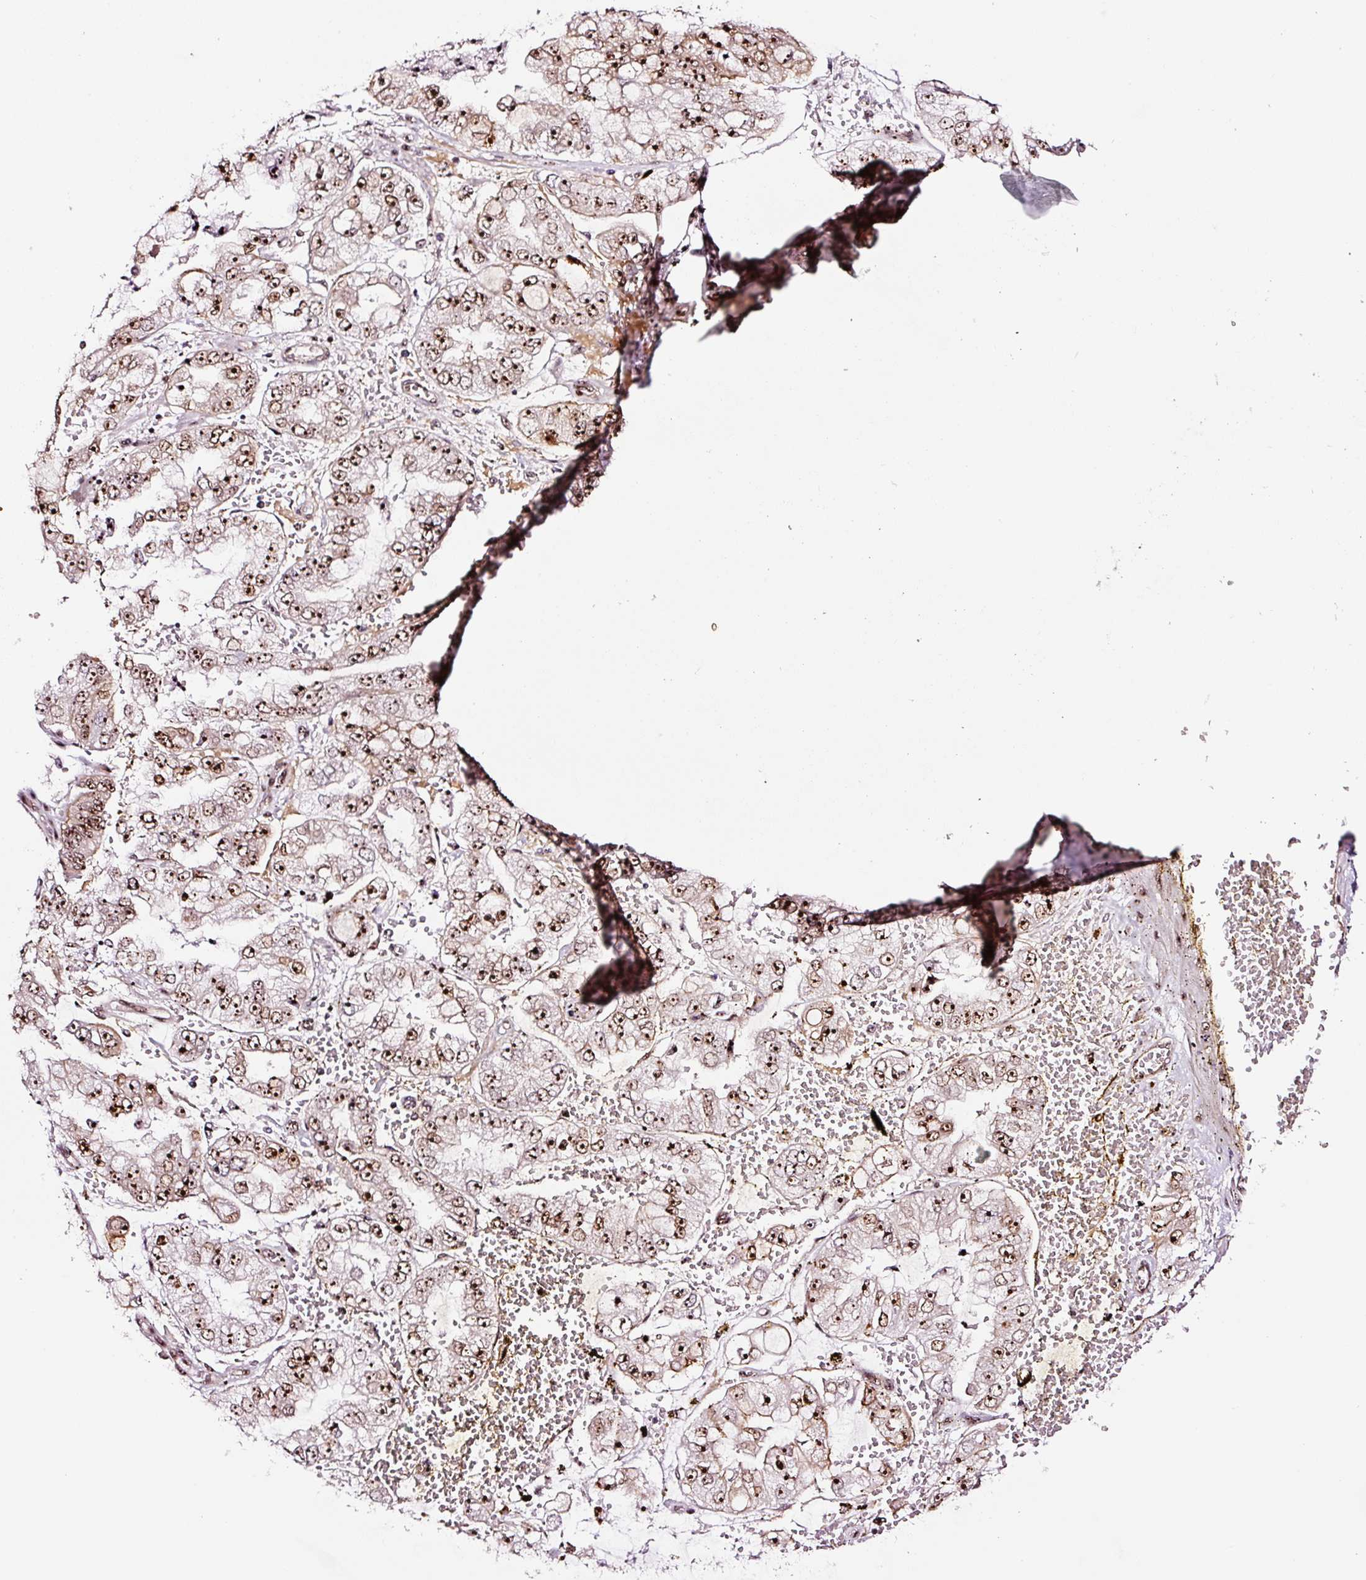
{"staining": {"intensity": "strong", "quantity": ">75%", "location": "nuclear"}, "tissue": "stomach cancer", "cell_type": "Tumor cells", "image_type": "cancer", "snomed": [{"axis": "morphology", "description": "Adenocarcinoma, NOS"}, {"axis": "topography", "description": "Stomach"}], "caption": "Adenocarcinoma (stomach) was stained to show a protein in brown. There is high levels of strong nuclear positivity in approximately >75% of tumor cells.", "gene": "GNL3", "patient": {"sex": "male", "age": 76}}